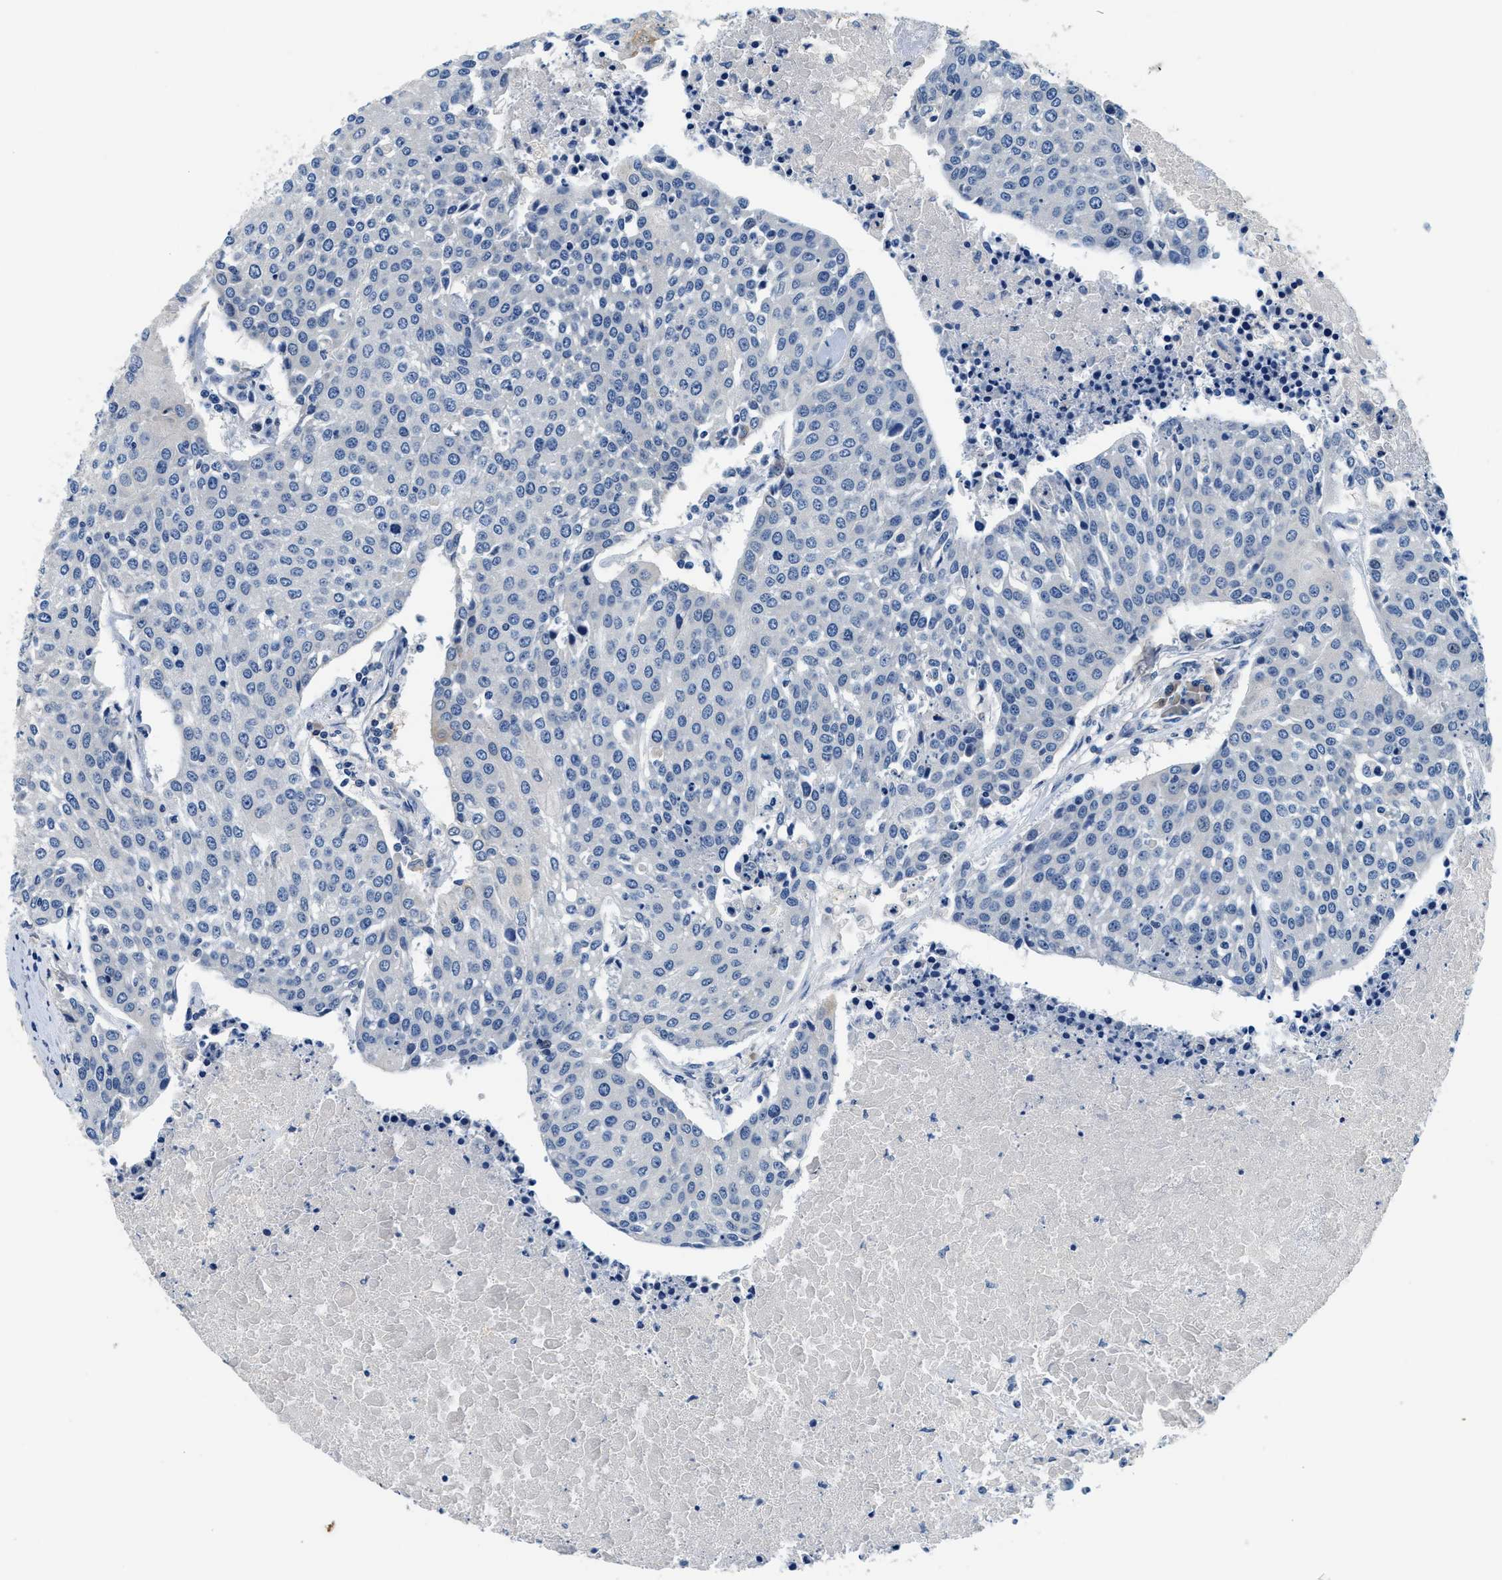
{"staining": {"intensity": "negative", "quantity": "none", "location": "none"}, "tissue": "urothelial cancer", "cell_type": "Tumor cells", "image_type": "cancer", "snomed": [{"axis": "morphology", "description": "Urothelial carcinoma, High grade"}, {"axis": "topography", "description": "Urinary bladder"}], "caption": "This image is of urothelial cancer stained with IHC to label a protein in brown with the nuclei are counter-stained blue. There is no expression in tumor cells.", "gene": "ALDH3A2", "patient": {"sex": "female", "age": 85}}